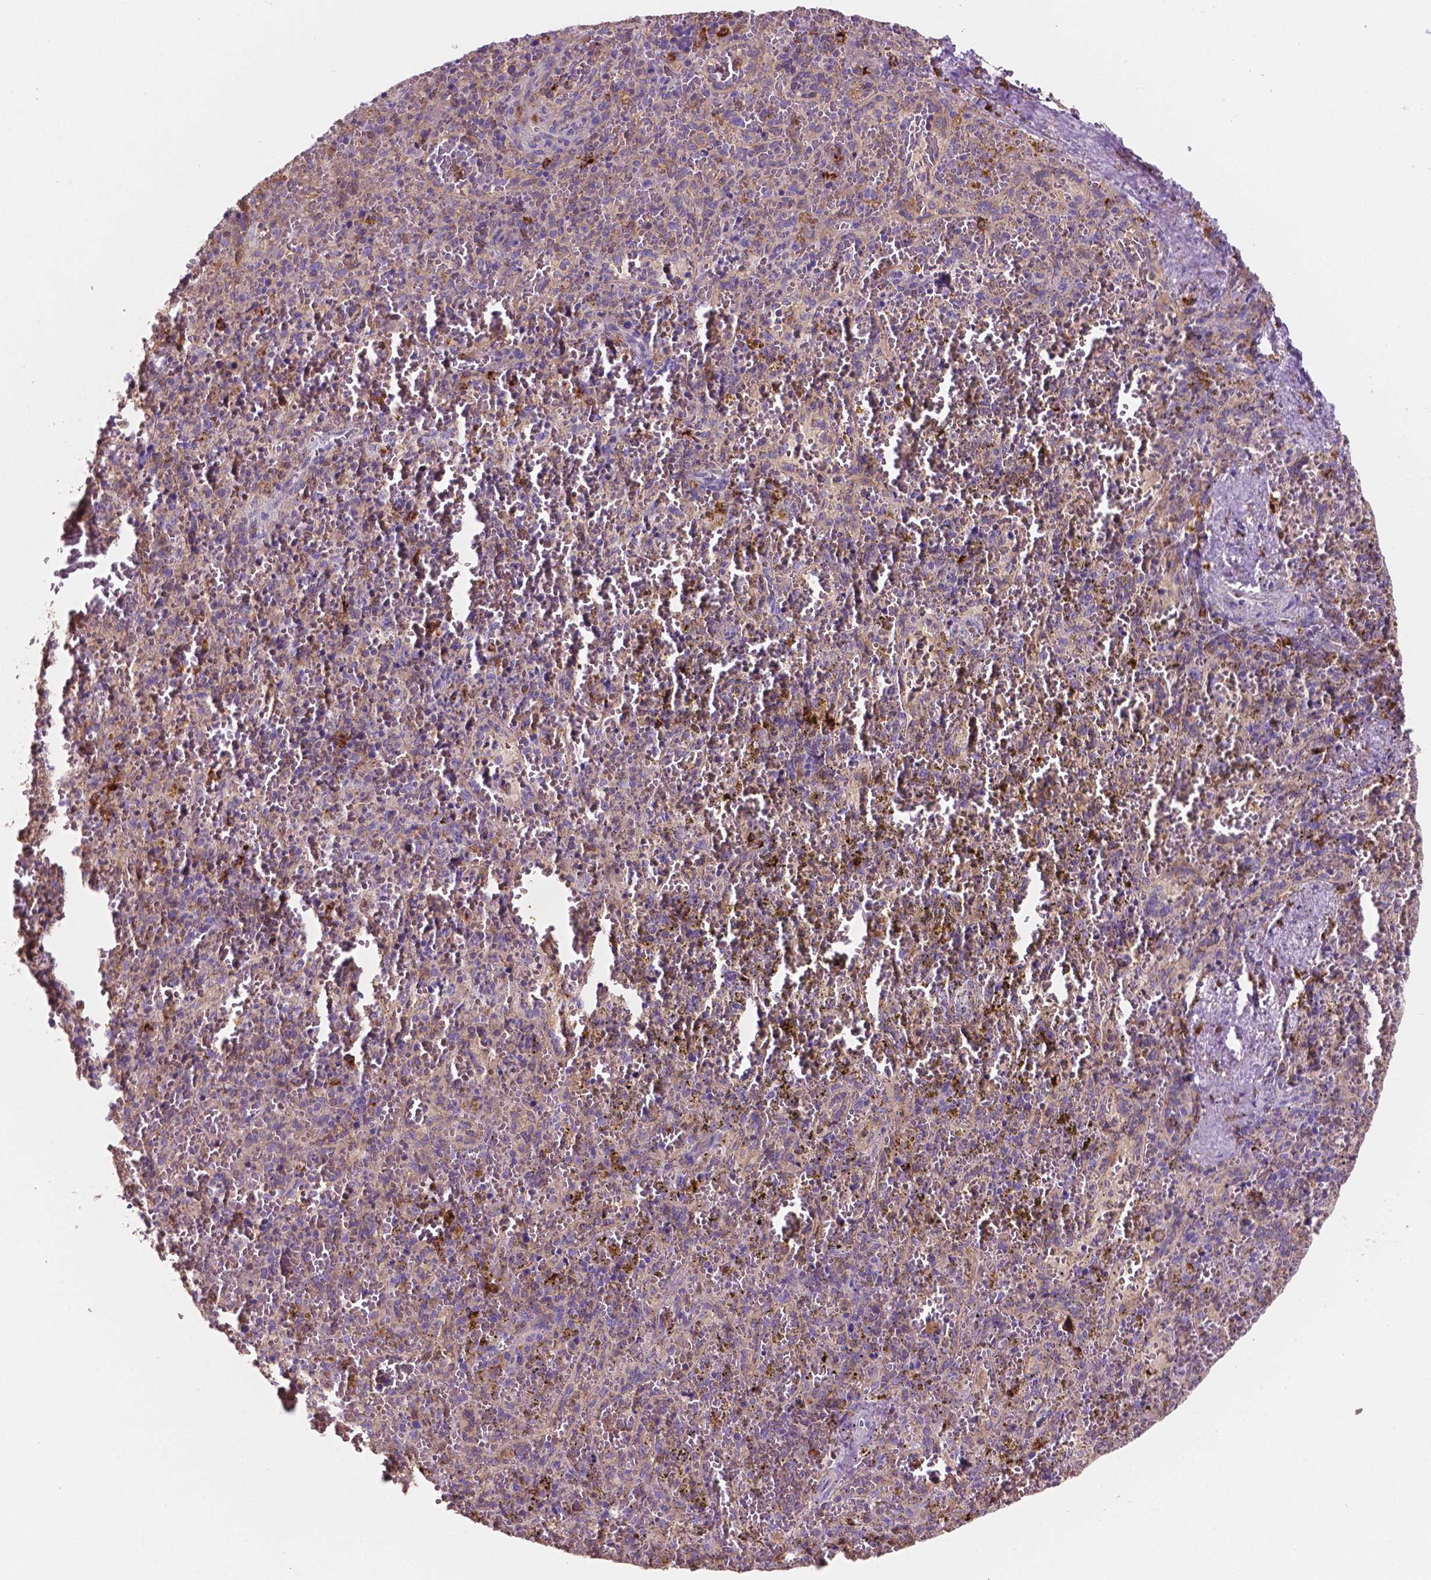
{"staining": {"intensity": "moderate", "quantity": "<25%", "location": "cytoplasmic/membranous"}, "tissue": "spleen", "cell_type": "Cells in red pulp", "image_type": "normal", "snomed": [{"axis": "morphology", "description": "Normal tissue, NOS"}, {"axis": "topography", "description": "Spleen"}], "caption": "Spleen stained with DAB (3,3'-diaminobenzidine) IHC reveals low levels of moderate cytoplasmic/membranous staining in approximately <25% of cells in red pulp.", "gene": "MKRN2OS", "patient": {"sex": "female", "age": 50}}